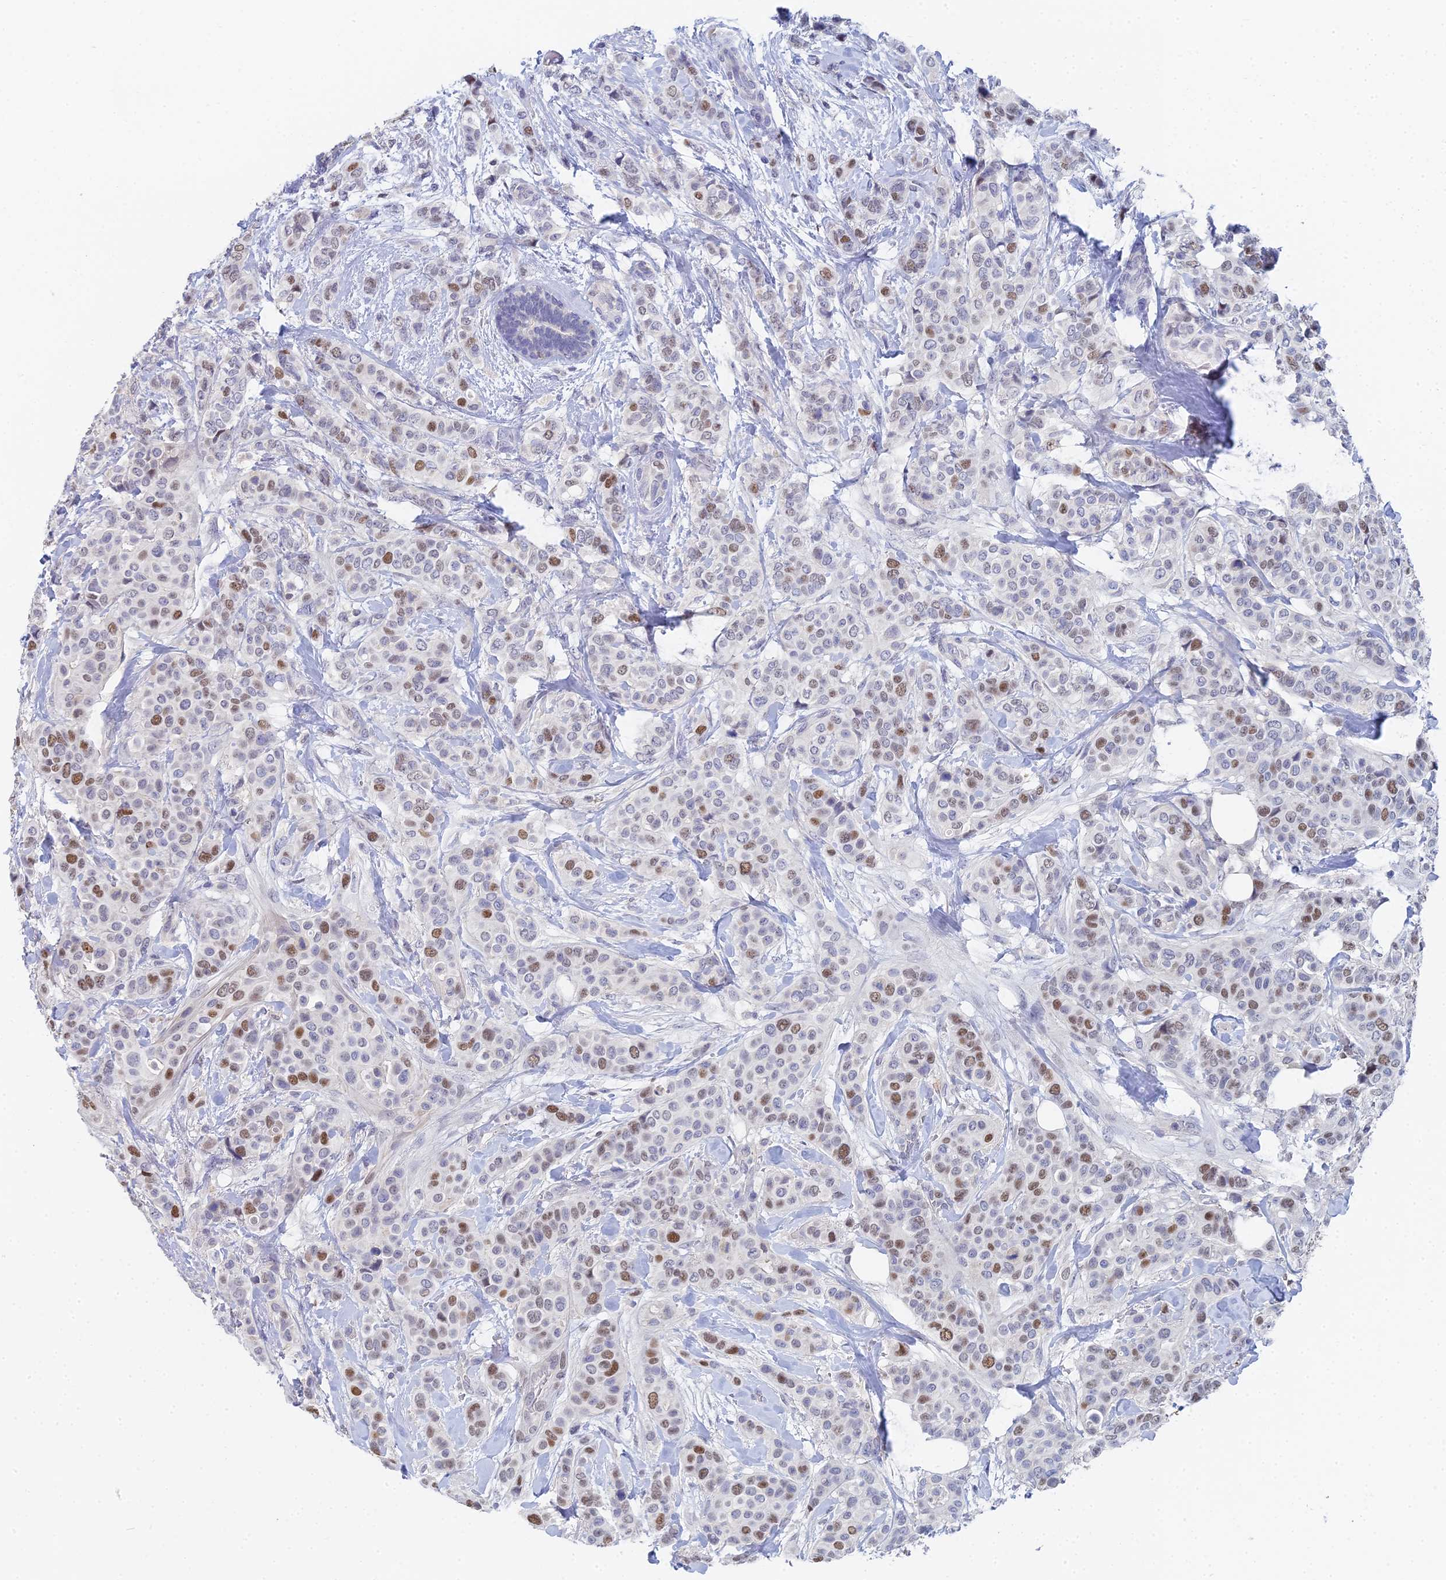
{"staining": {"intensity": "moderate", "quantity": "25%-75%", "location": "nuclear"}, "tissue": "breast cancer", "cell_type": "Tumor cells", "image_type": "cancer", "snomed": [{"axis": "morphology", "description": "Lobular carcinoma"}, {"axis": "topography", "description": "Breast"}], "caption": "Protein staining of lobular carcinoma (breast) tissue displays moderate nuclear staining in about 25%-75% of tumor cells.", "gene": "MCM2", "patient": {"sex": "female", "age": 51}}